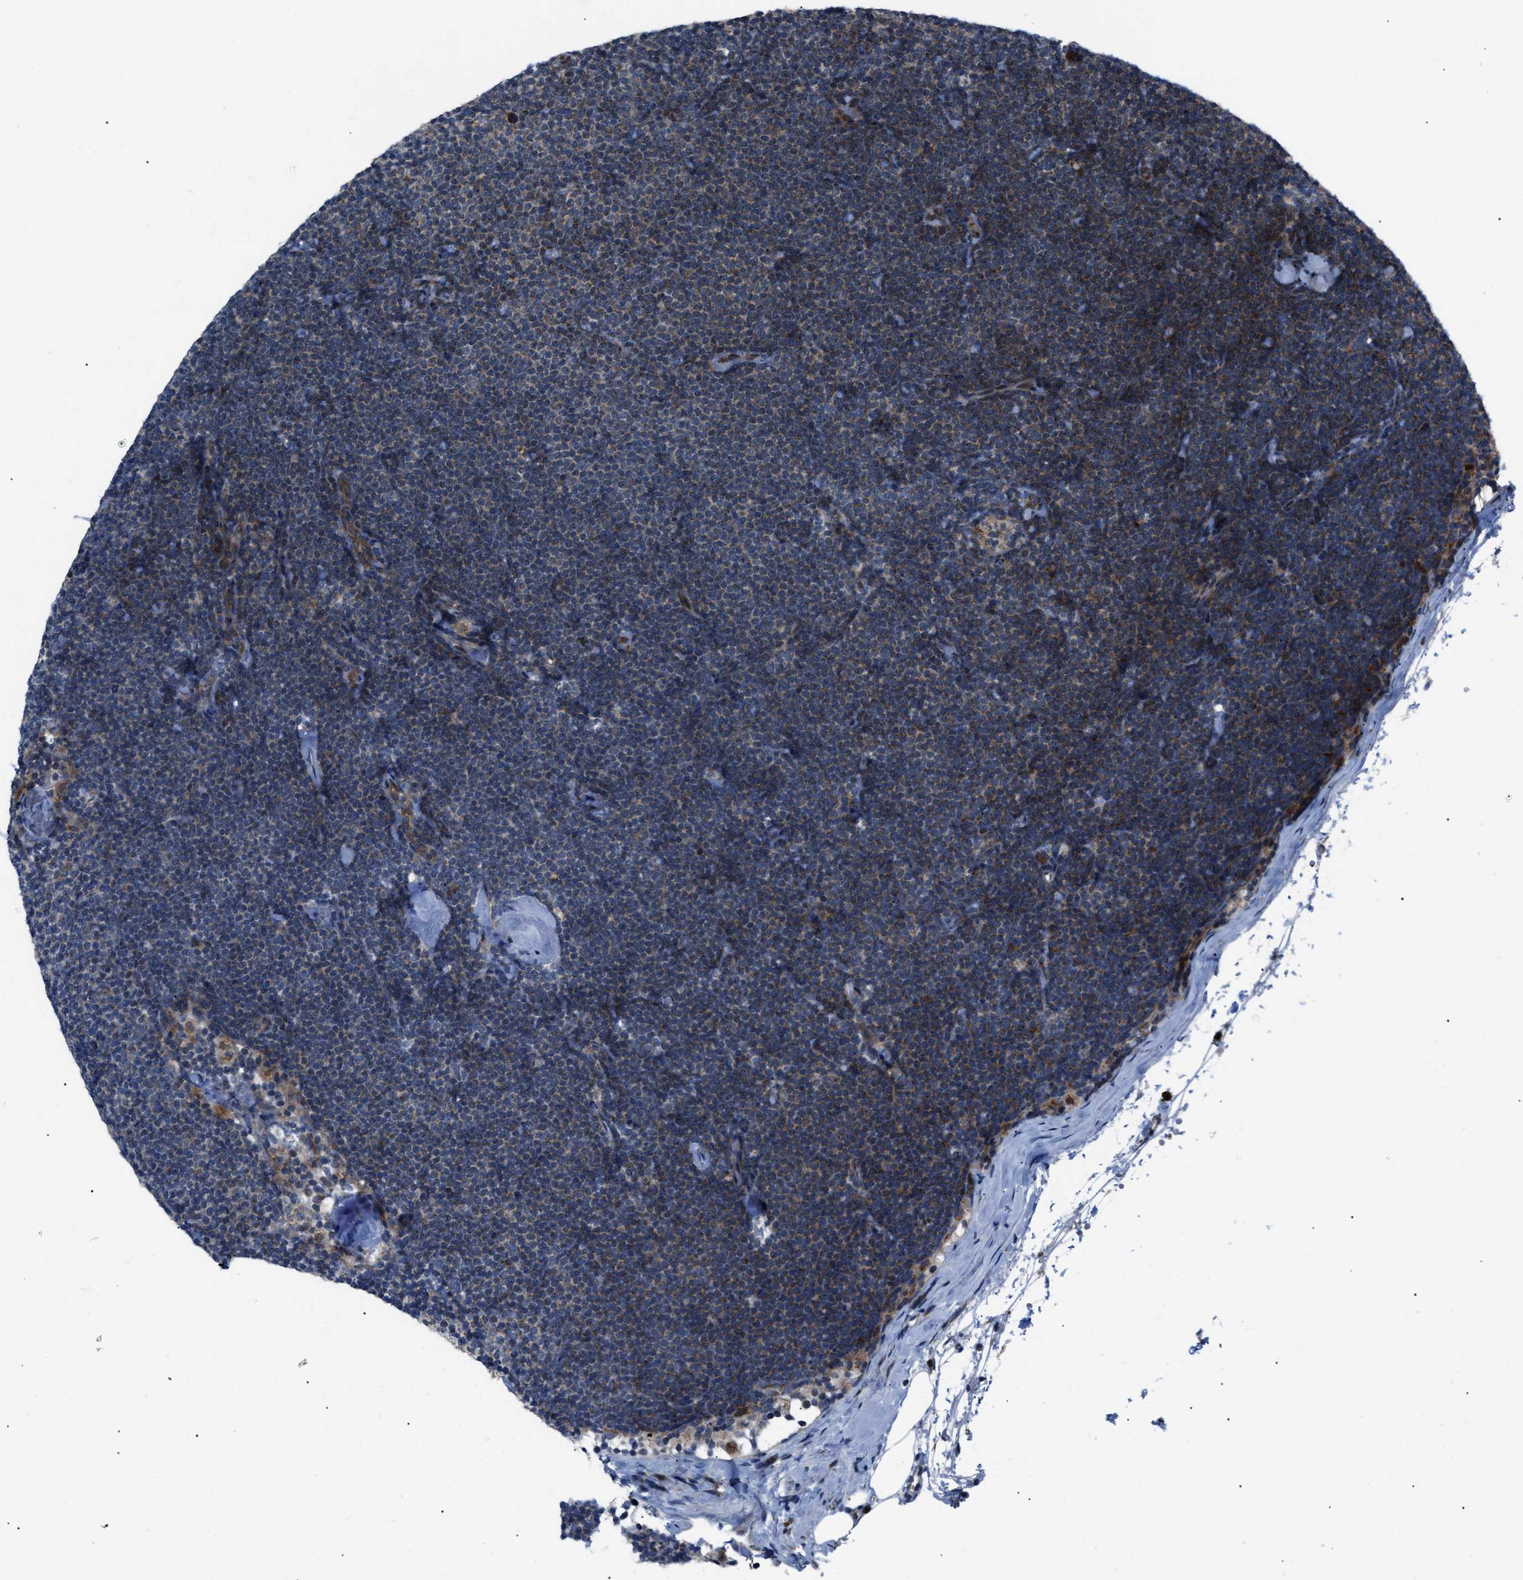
{"staining": {"intensity": "moderate", "quantity": "25%-75%", "location": "cytoplasmic/membranous"}, "tissue": "lymphoma", "cell_type": "Tumor cells", "image_type": "cancer", "snomed": [{"axis": "morphology", "description": "Malignant lymphoma, non-Hodgkin's type, Low grade"}, {"axis": "topography", "description": "Lymph node"}], "caption": "Tumor cells display medium levels of moderate cytoplasmic/membranous staining in about 25%-75% of cells in human malignant lymphoma, non-Hodgkin's type (low-grade).", "gene": "AGO2", "patient": {"sex": "female", "age": 53}}